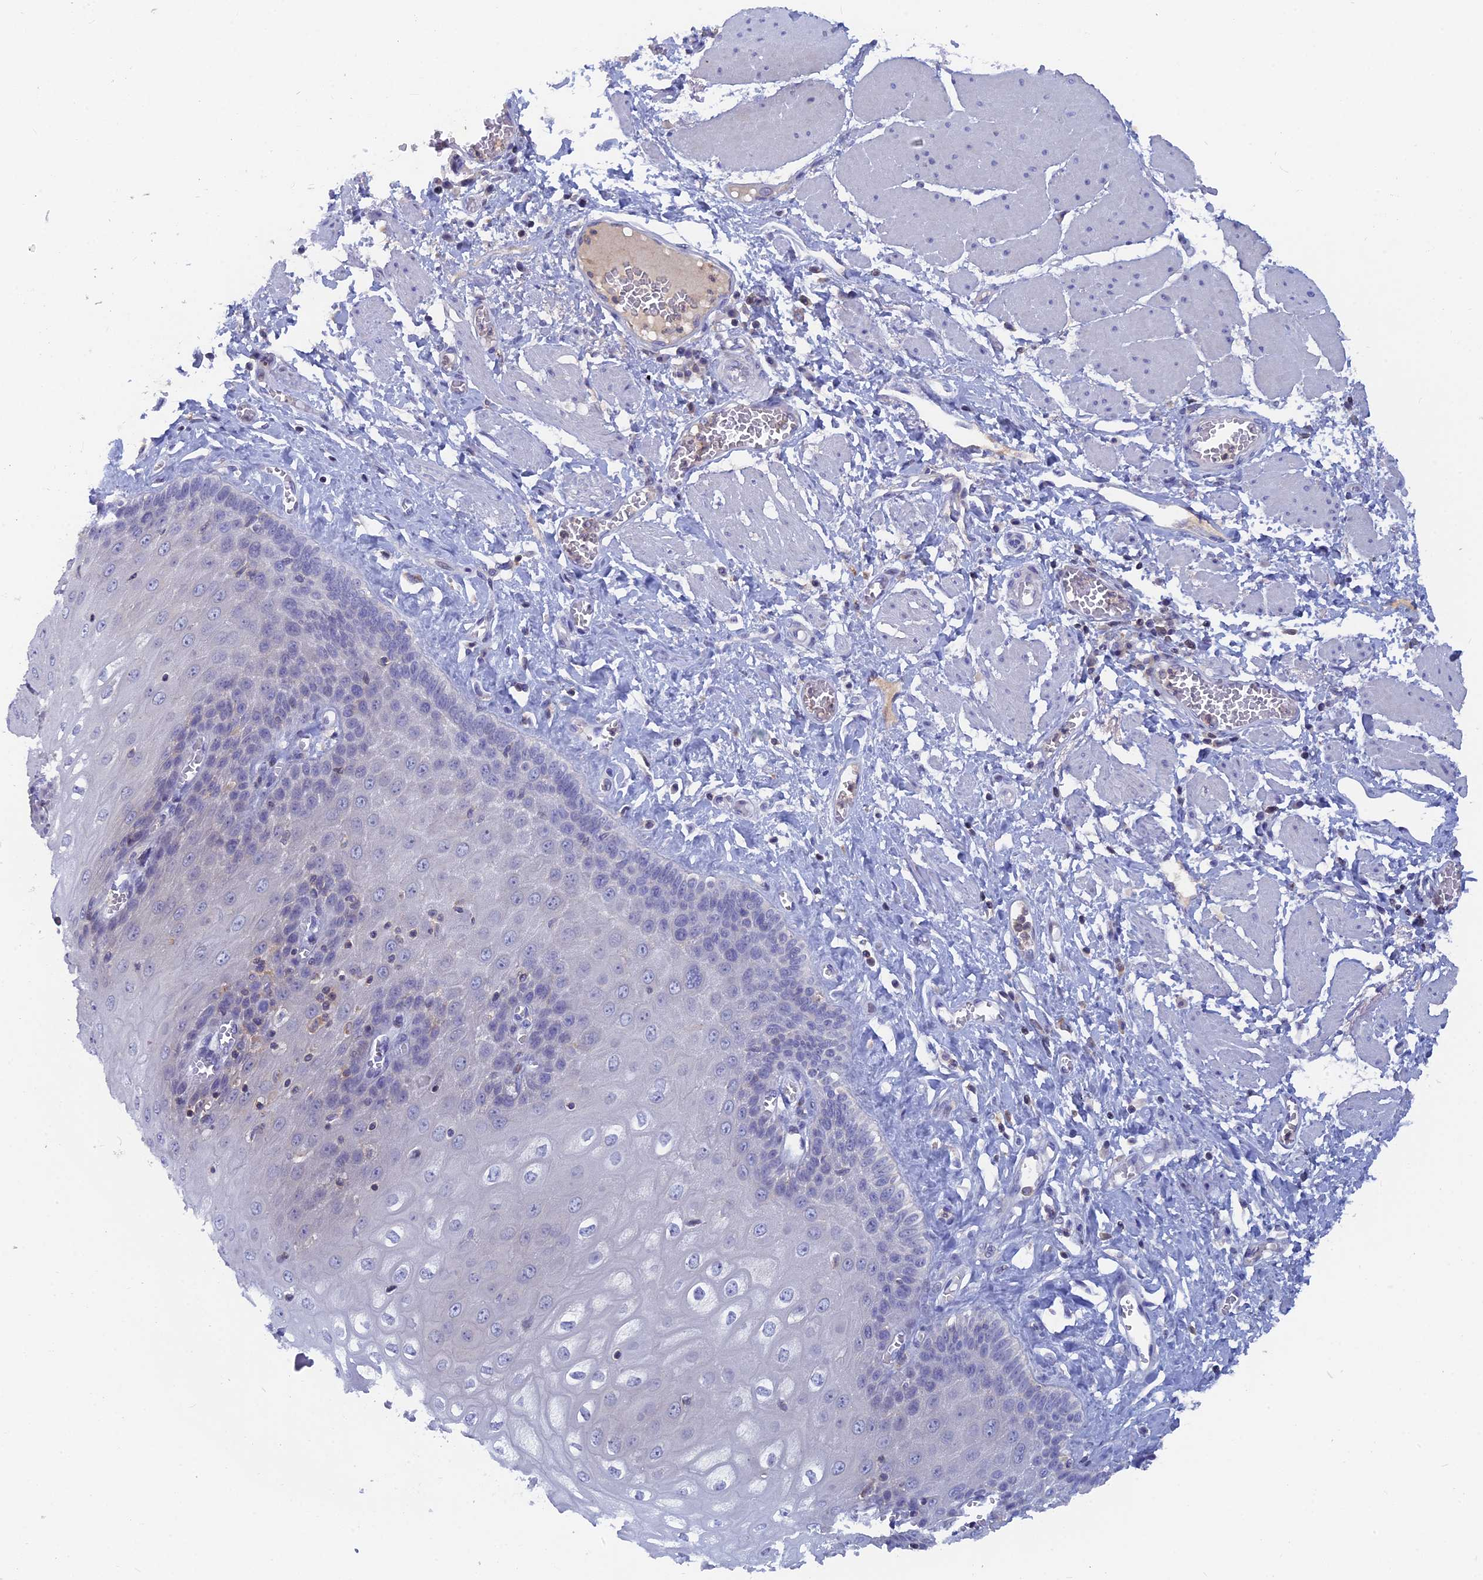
{"staining": {"intensity": "negative", "quantity": "none", "location": "none"}, "tissue": "esophagus", "cell_type": "Squamous epithelial cells", "image_type": "normal", "snomed": [{"axis": "morphology", "description": "Normal tissue, NOS"}, {"axis": "topography", "description": "Esophagus"}], "caption": "High power microscopy histopathology image of an immunohistochemistry micrograph of unremarkable esophagus, revealing no significant positivity in squamous epithelial cells.", "gene": "ACP7", "patient": {"sex": "male", "age": 60}}